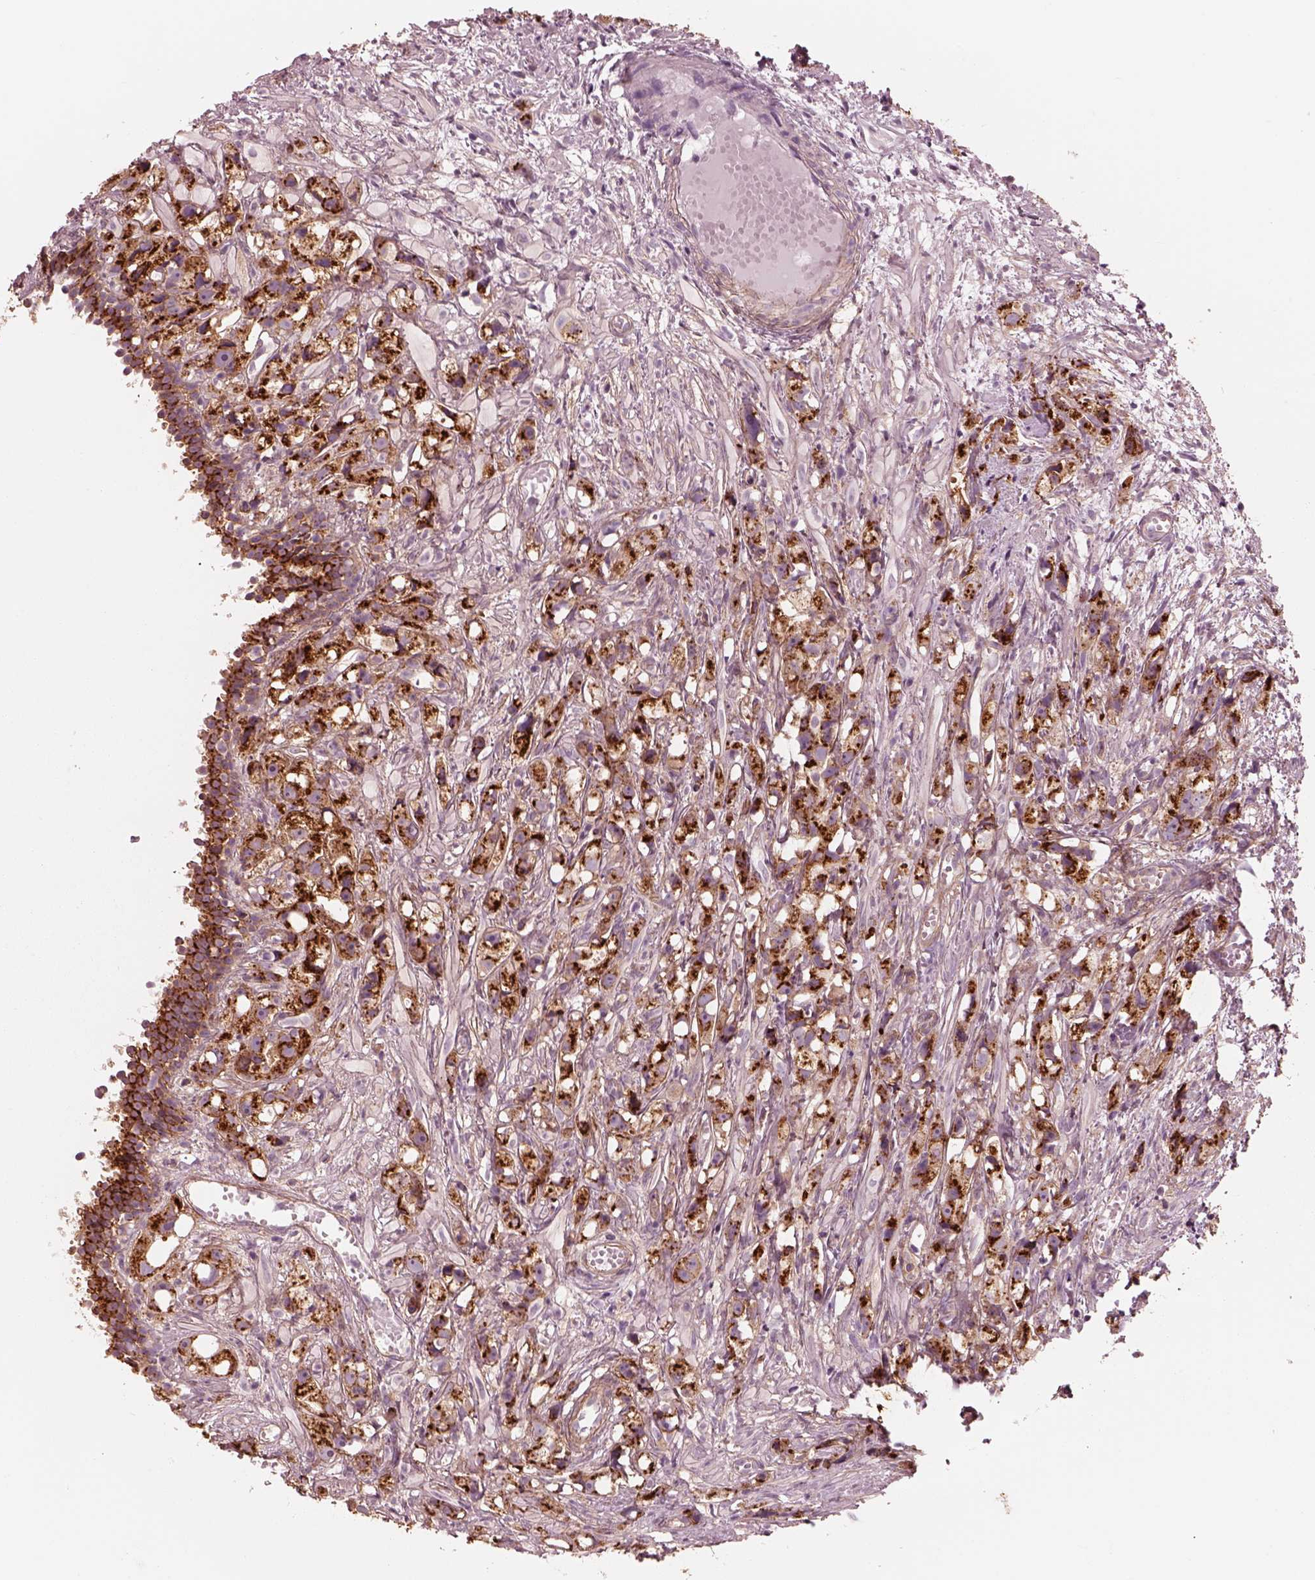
{"staining": {"intensity": "strong", "quantity": ">75%", "location": "cytoplasmic/membranous"}, "tissue": "prostate cancer", "cell_type": "Tumor cells", "image_type": "cancer", "snomed": [{"axis": "morphology", "description": "Adenocarcinoma, High grade"}, {"axis": "topography", "description": "Prostate"}], "caption": "Immunohistochemistry (DAB (3,3'-diaminobenzidine)) staining of prostate adenocarcinoma (high-grade) demonstrates strong cytoplasmic/membranous protein positivity in about >75% of tumor cells. The staining is performed using DAB (3,3'-diaminobenzidine) brown chromogen to label protein expression. The nuclei are counter-stained blue using hematoxylin.", "gene": "ELAPOR1", "patient": {"sex": "male", "age": 75}}